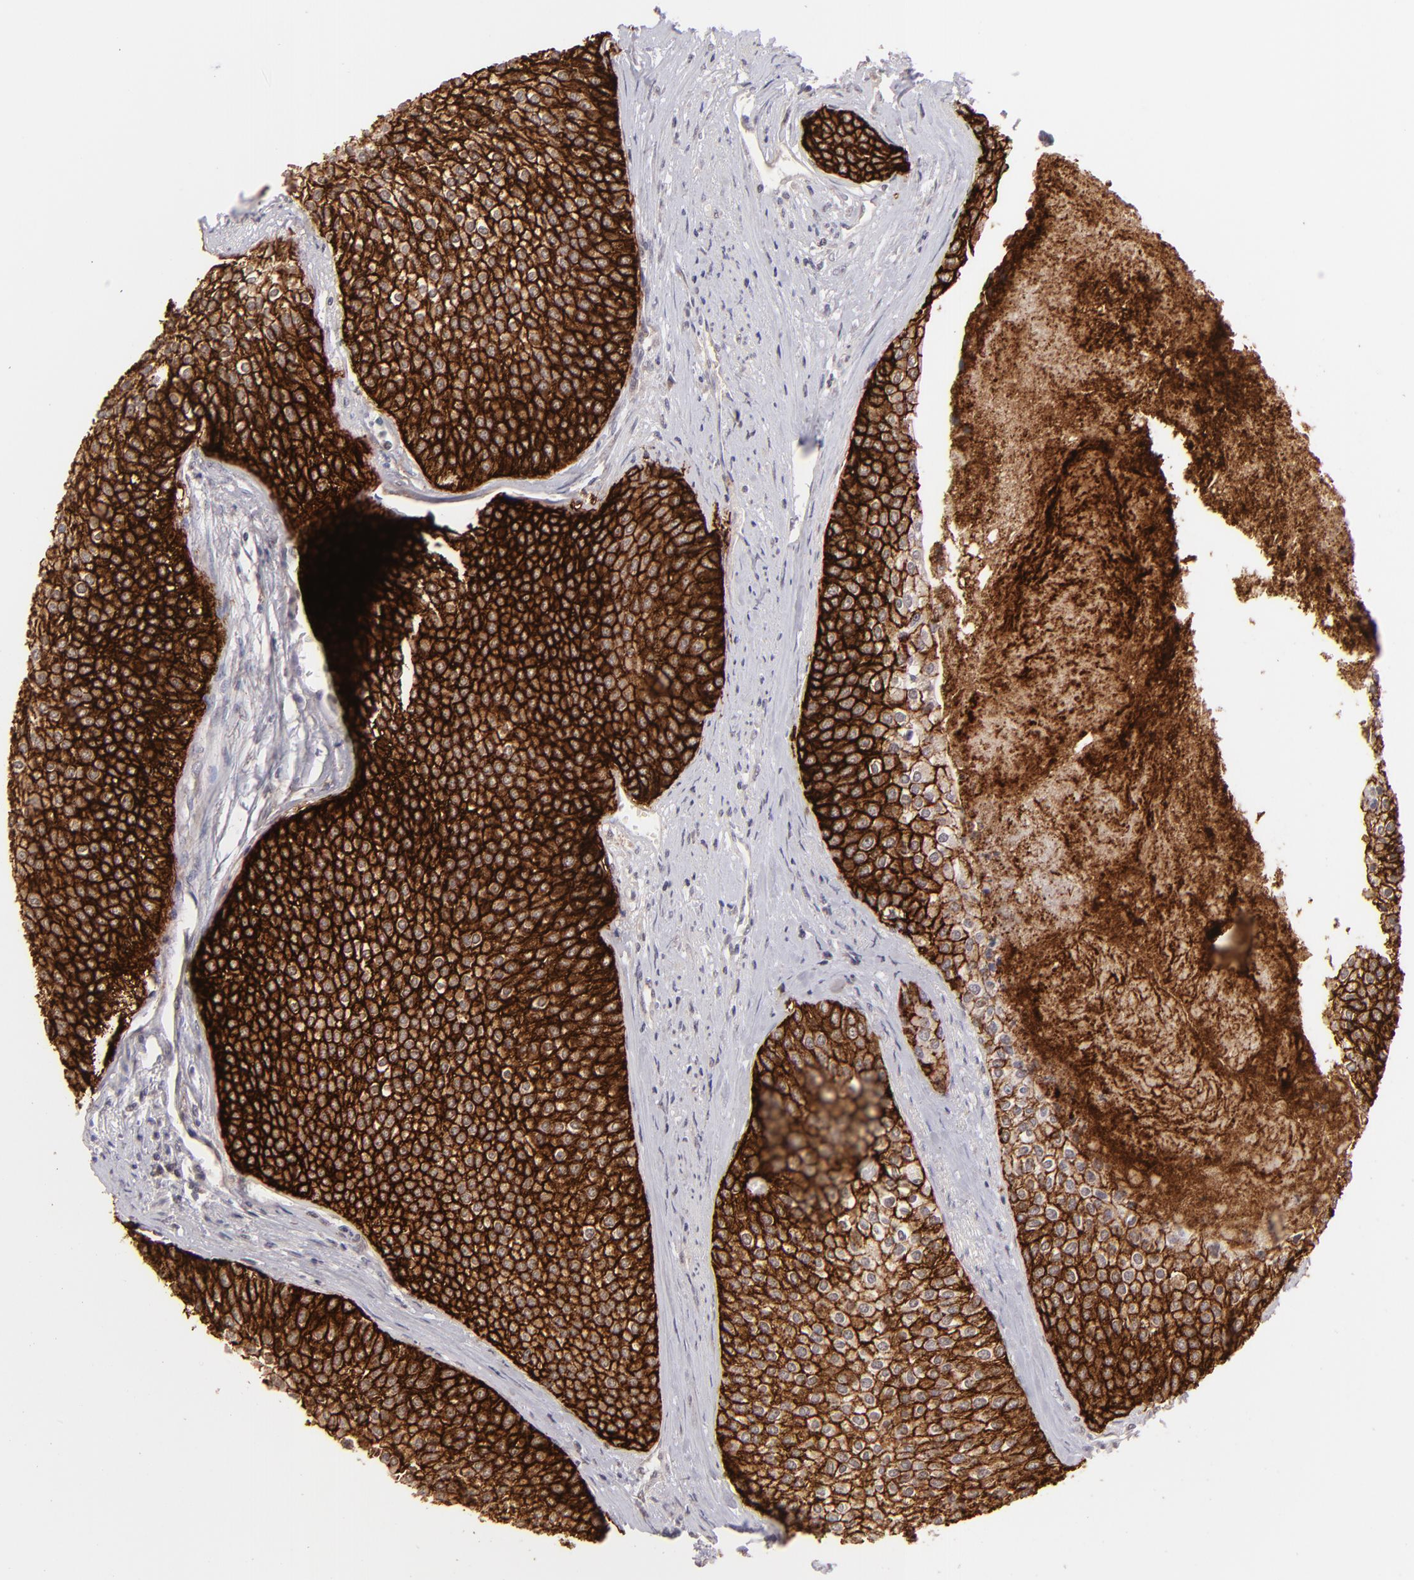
{"staining": {"intensity": "strong", "quantity": ">75%", "location": "cytoplasmic/membranous"}, "tissue": "urothelial cancer", "cell_type": "Tumor cells", "image_type": "cancer", "snomed": [{"axis": "morphology", "description": "Urothelial carcinoma, Low grade"}, {"axis": "topography", "description": "Urinary bladder"}], "caption": "Protein expression analysis of urothelial carcinoma (low-grade) displays strong cytoplasmic/membranous staining in approximately >75% of tumor cells. The staining is performed using DAB (3,3'-diaminobenzidine) brown chromogen to label protein expression. The nuclei are counter-stained blue using hematoxylin.", "gene": "CLDN1", "patient": {"sex": "female", "age": 73}}